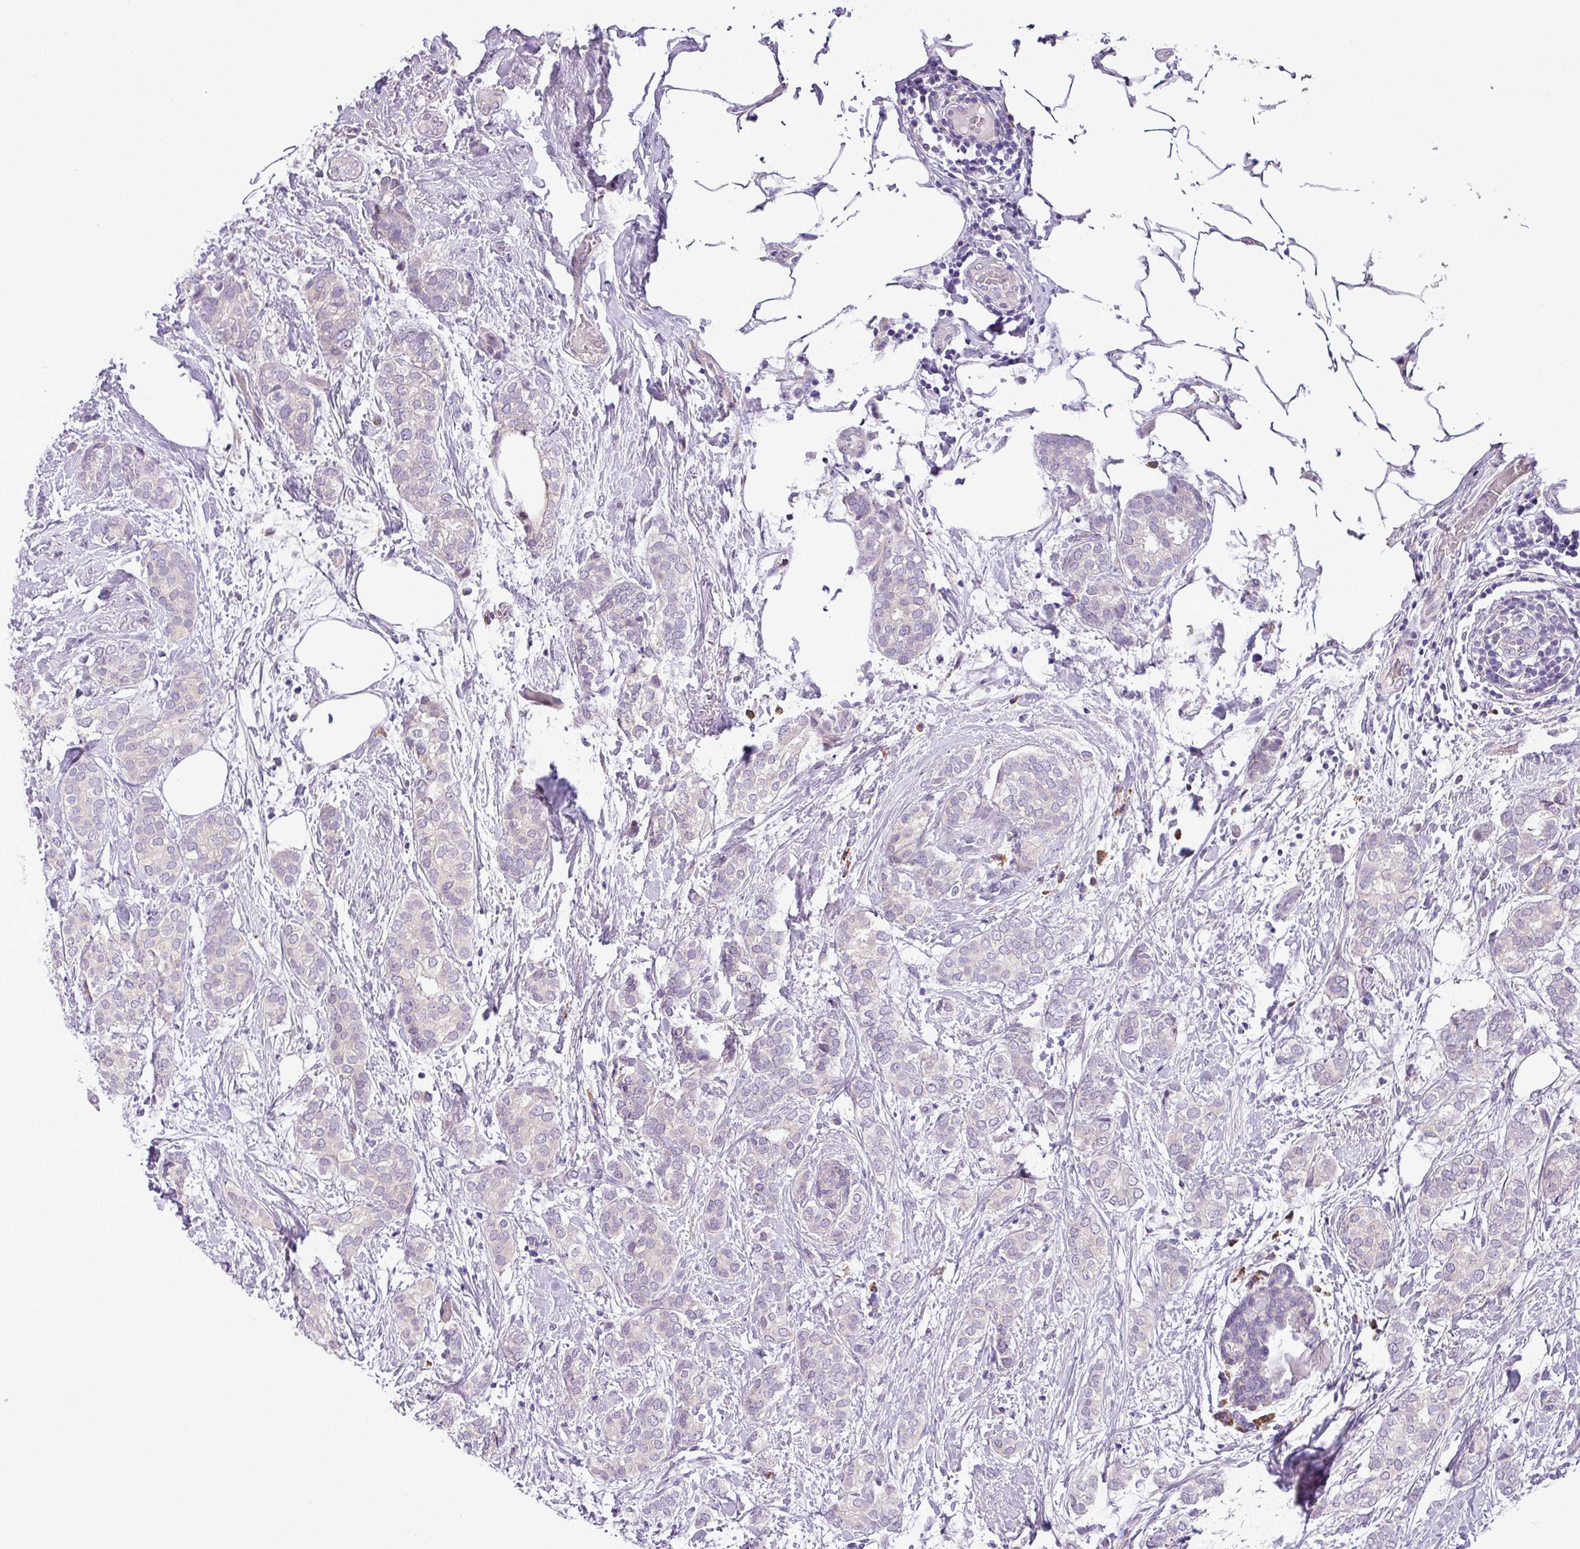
{"staining": {"intensity": "negative", "quantity": "none", "location": "none"}, "tissue": "breast cancer", "cell_type": "Tumor cells", "image_type": "cancer", "snomed": [{"axis": "morphology", "description": "Duct carcinoma"}, {"axis": "topography", "description": "Breast"}], "caption": "Breast infiltrating ductal carcinoma was stained to show a protein in brown. There is no significant positivity in tumor cells.", "gene": "MOCS3", "patient": {"sex": "female", "age": 73}}